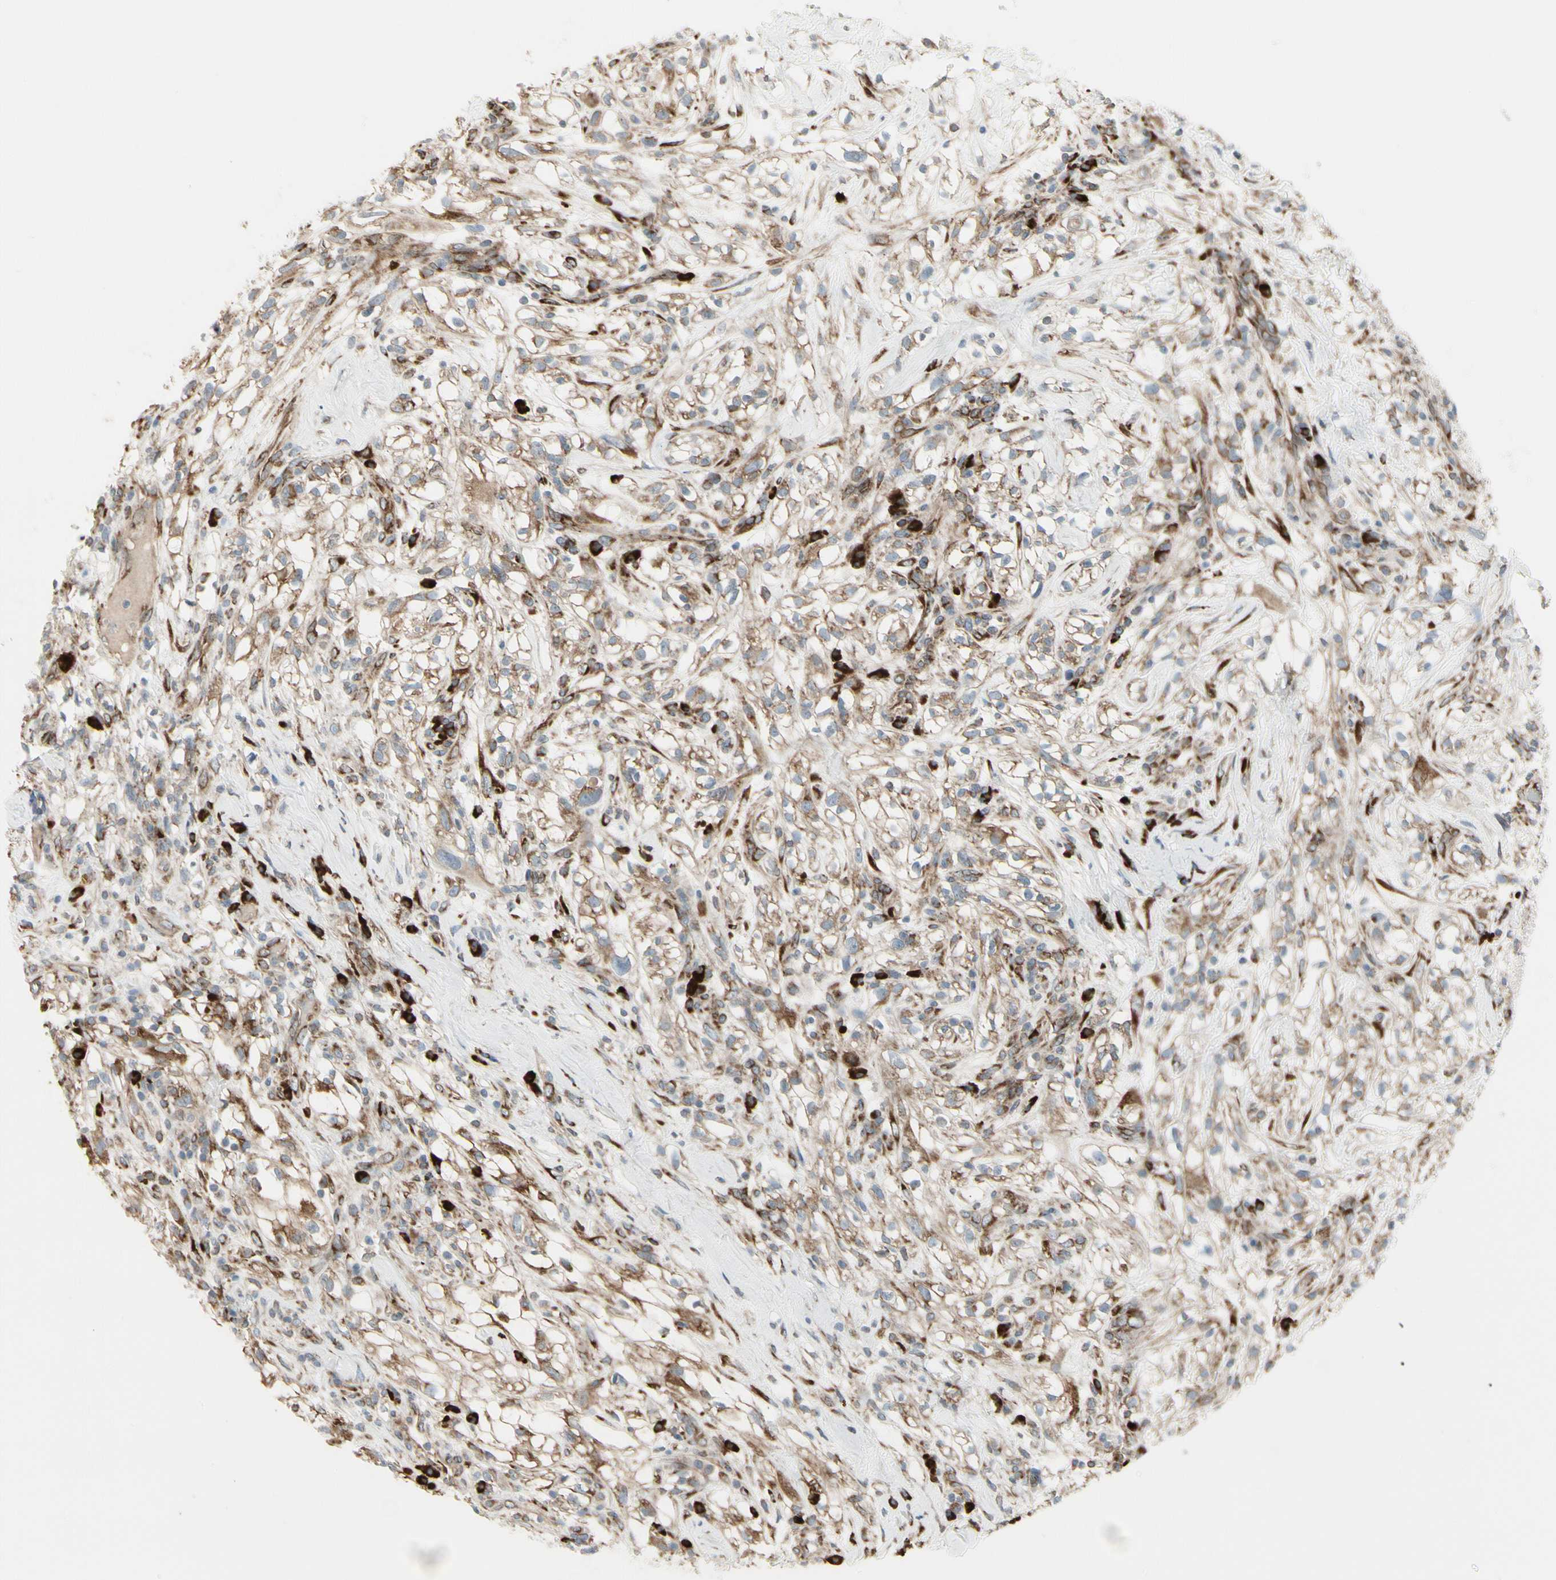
{"staining": {"intensity": "weak", "quantity": ">75%", "location": "cytoplasmic/membranous"}, "tissue": "renal cancer", "cell_type": "Tumor cells", "image_type": "cancer", "snomed": [{"axis": "morphology", "description": "Adenocarcinoma, NOS"}, {"axis": "topography", "description": "Kidney"}], "caption": "Immunohistochemical staining of human adenocarcinoma (renal) exhibits low levels of weak cytoplasmic/membranous protein expression in about >75% of tumor cells.", "gene": "FNDC3A", "patient": {"sex": "female", "age": 60}}